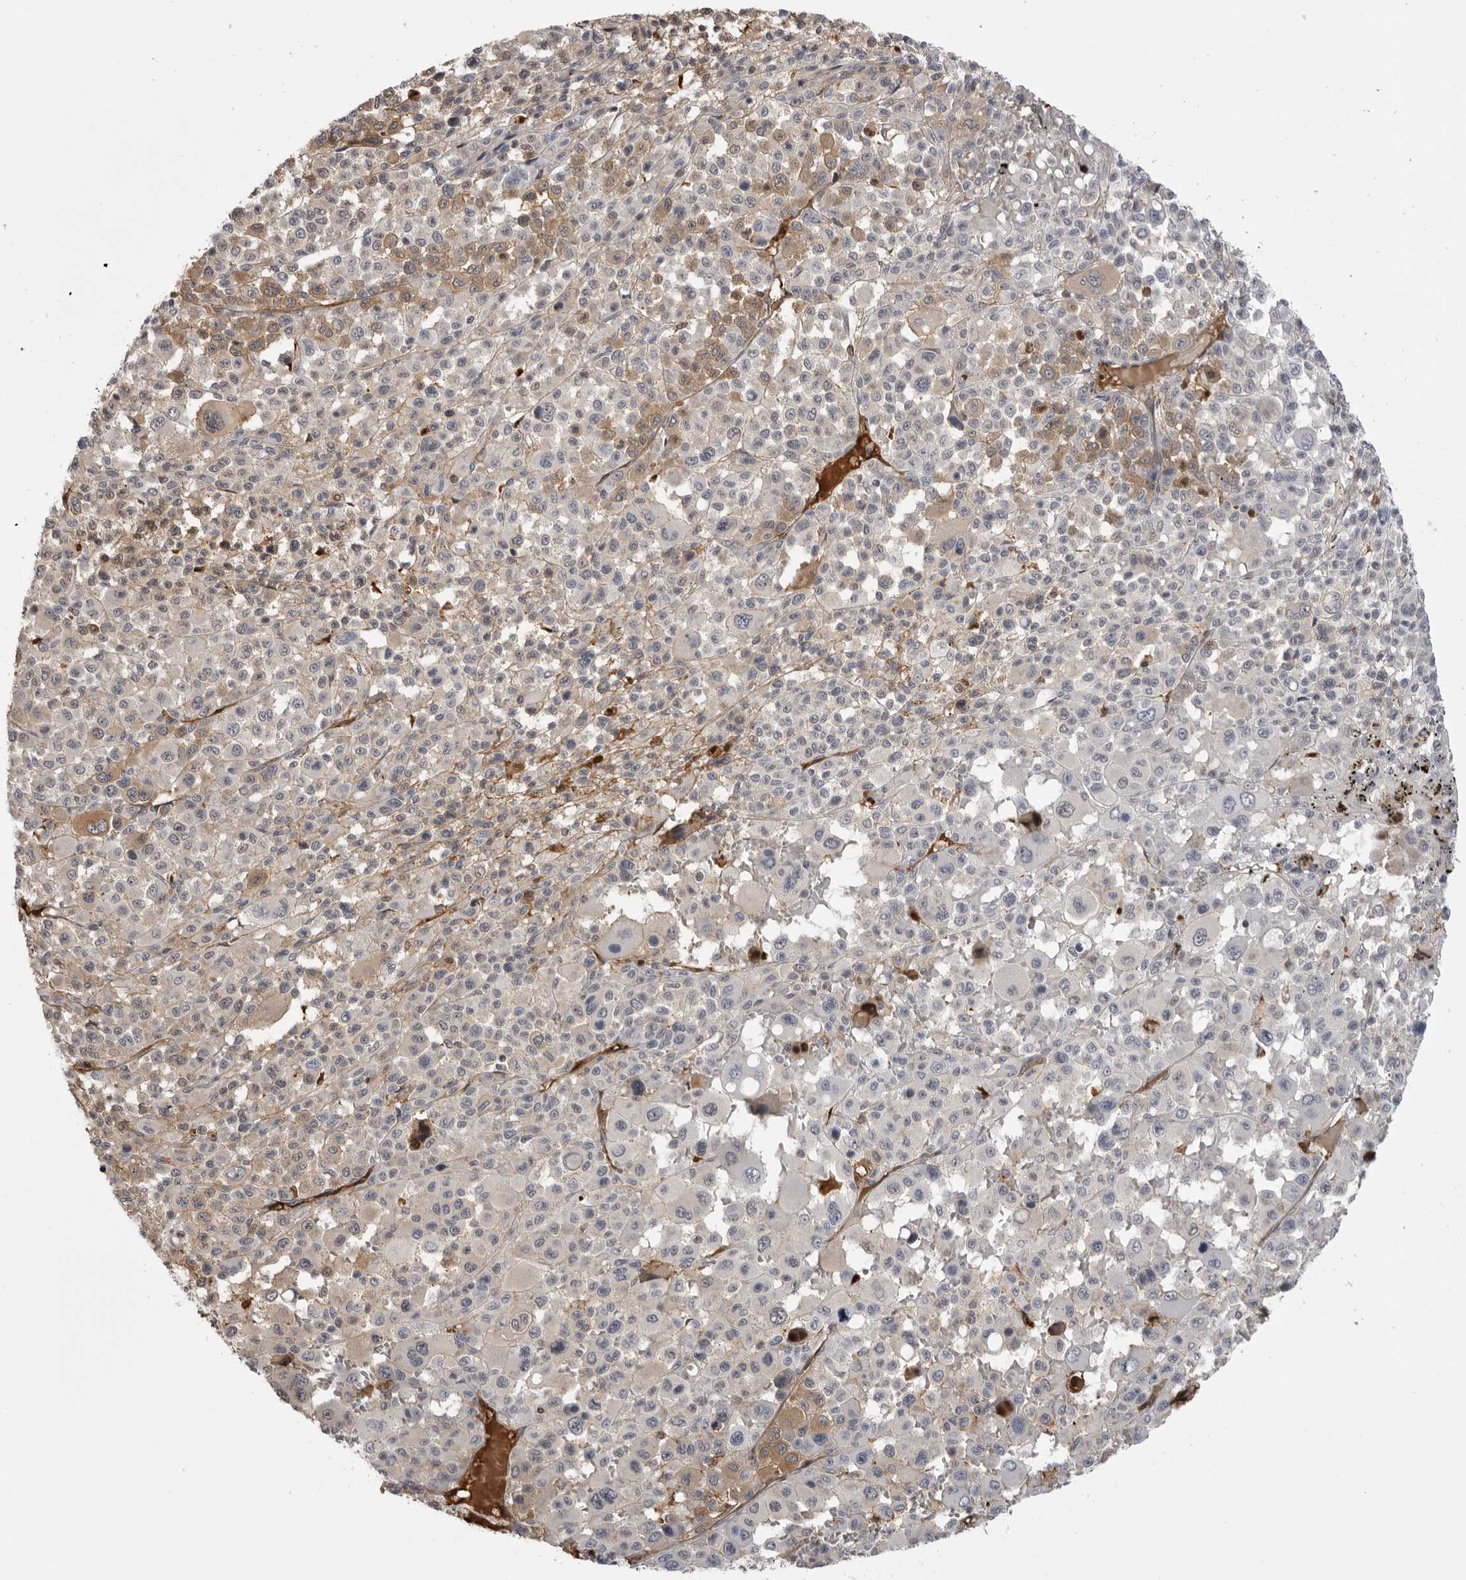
{"staining": {"intensity": "negative", "quantity": "none", "location": "none"}, "tissue": "melanoma", "cell_type": "Tumor cells", "image_type": "cancer", "snomed": [{"axis": "morphology", "description": "Malignant melanoma, Metastatic site"}, {"axis": "topography", "description": "Skin"}], "caption": "Micrograph shows no significant protein staining in tumor cells of melanoma.", "gene": "PLEKHF2", "patient": {"sex": "female", "age": 74}}